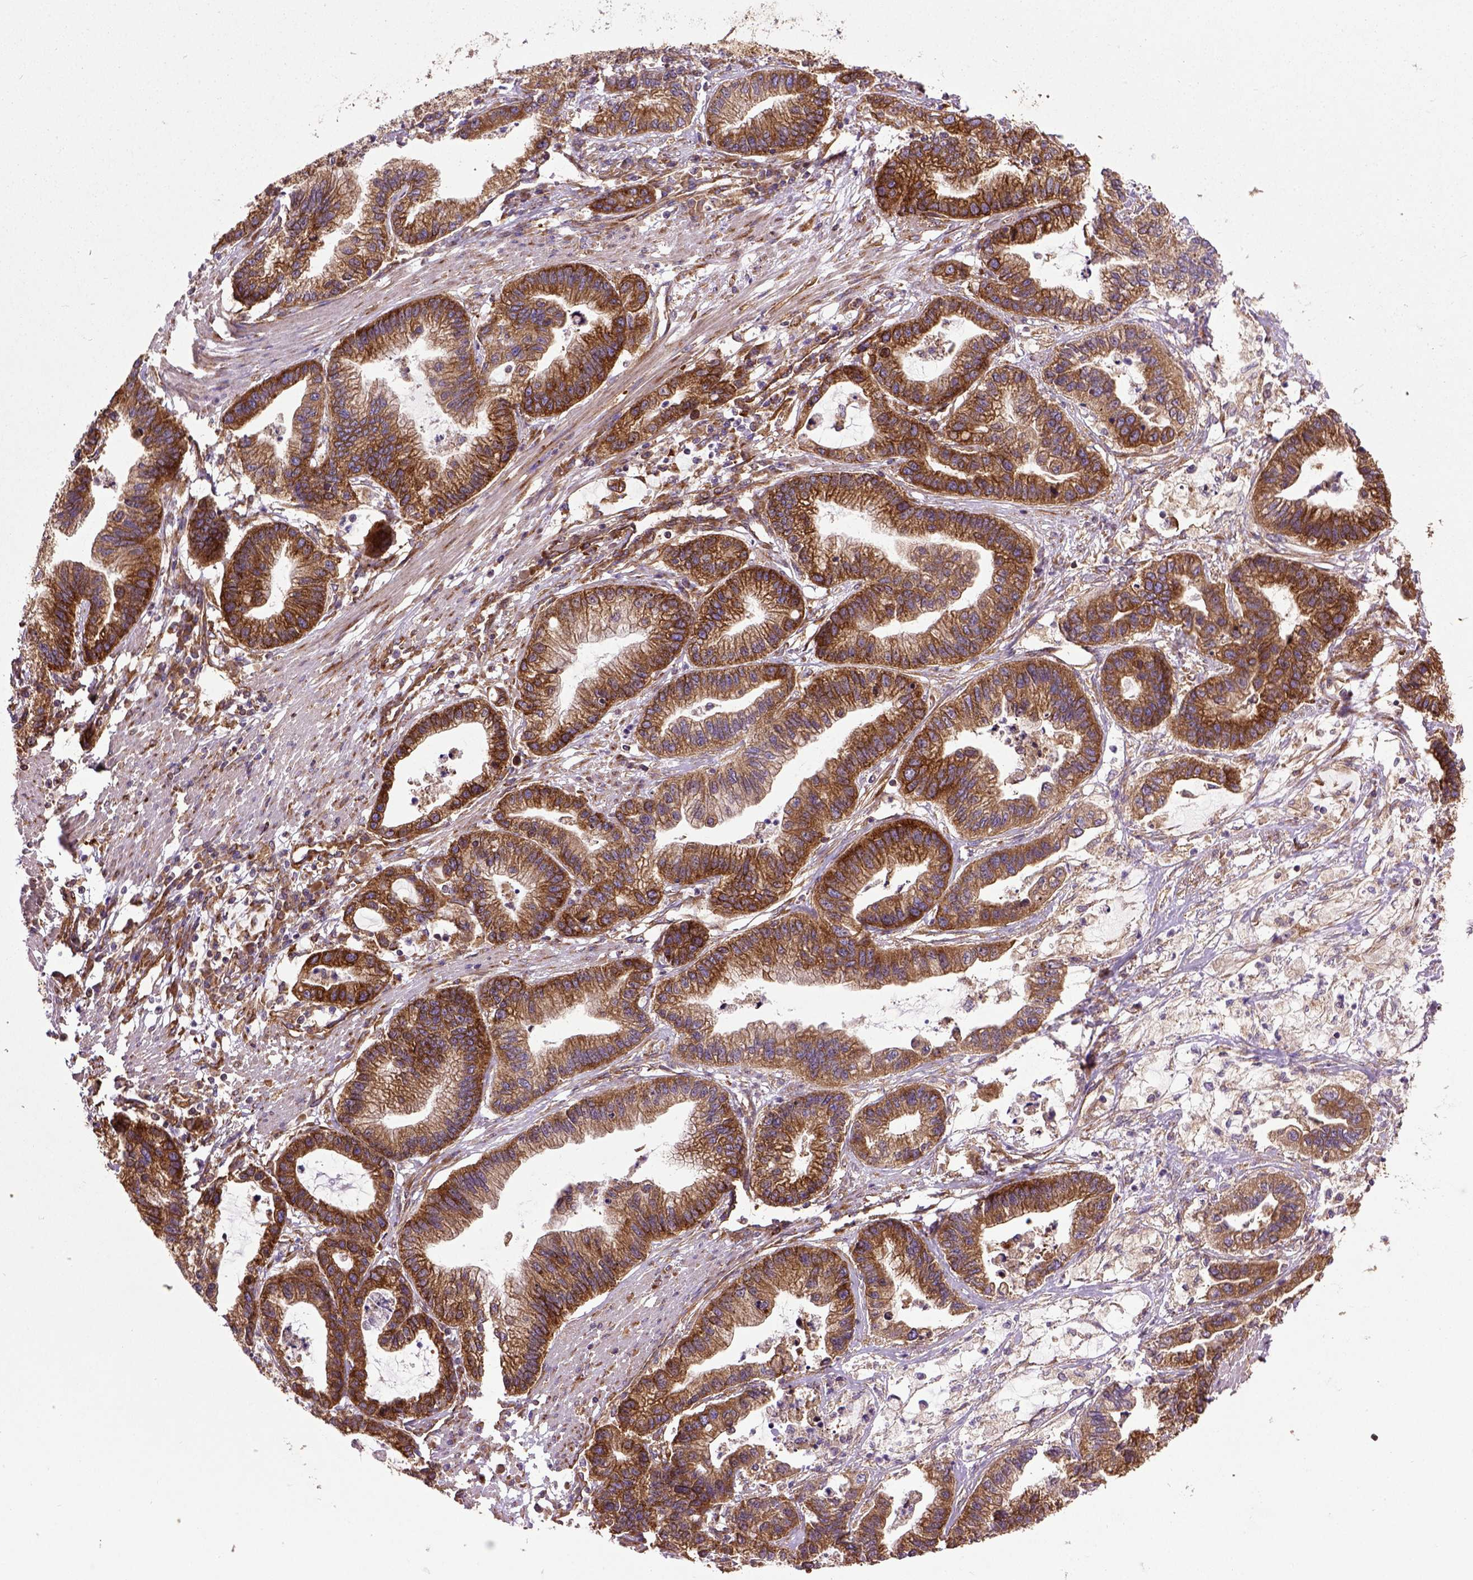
{"staining": {"intensity": "strong", "quantity": ">75%", "location": "cytoplasmic/membranous"}, "tissue": "stomach cancer", "cell_type": "Tumor cells", "image_type": "cancer", "snomed": [{"axis": "morphology", "description": "Adenocarcinoma, NOS"}, {"axis": "topography", "description": "Stomach"}], "caption": "Brown immunohistochemical staining in stomach cancer (adenocarcinoma) exhibits strong cytoplasmic/membranous positivity in about >75% of tumor cells.", "gene": "CAPRIN1", "patient": {"sex": "male", "age": 83}}